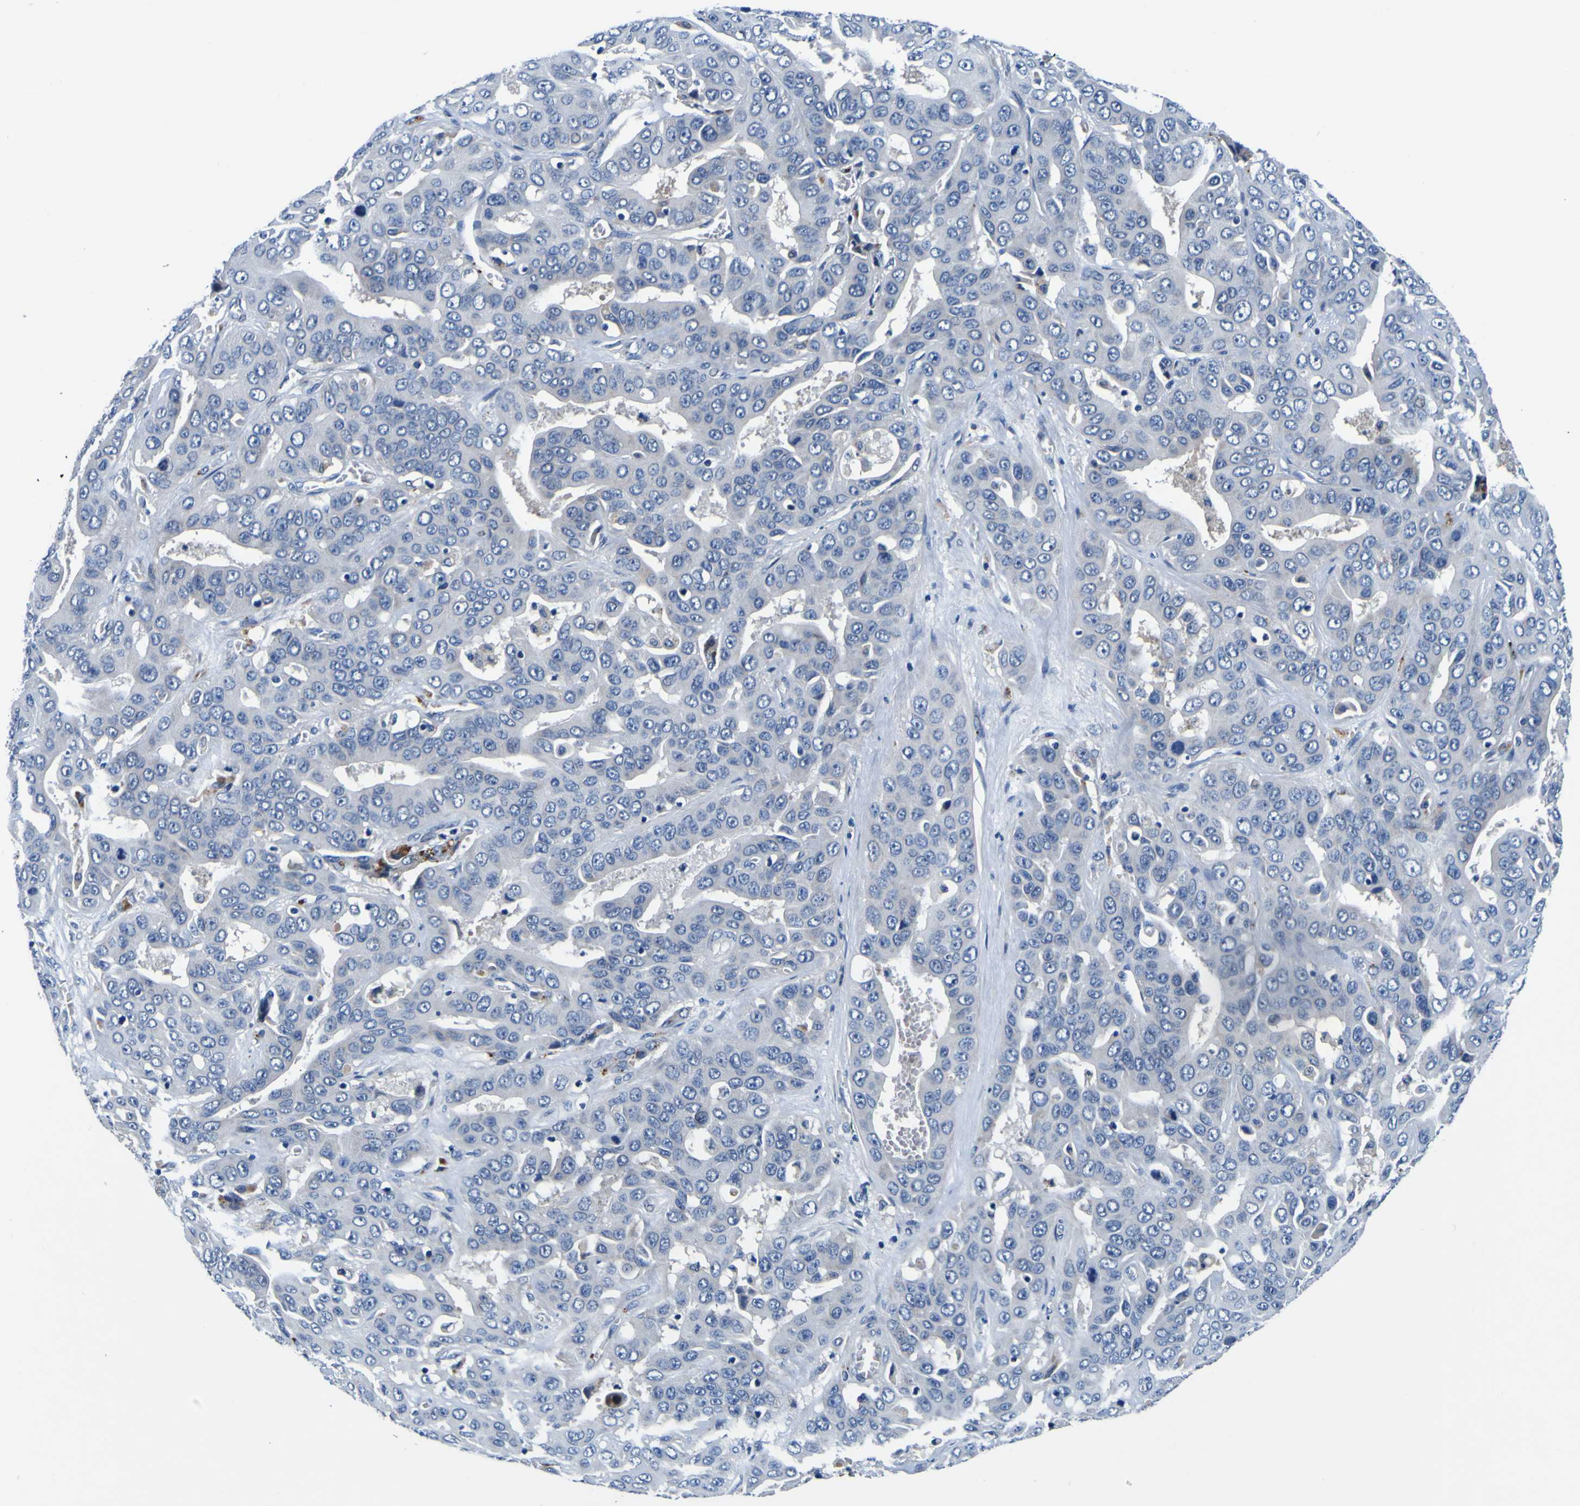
{"staining": {"intensity": "negative", "quantity": "none", "location": "none"}, "tissue": "liver cancer", "cell_type": "Tumor cells", "image_type": "cancer", "snomed": [{"axis": "morphology", "description": "Cholangiocarcinoma"}, {"axis": "topography", "description": "Liver"}], "caption": "Liver cholangiocarcinoma was stained to show a protein in brown. There is no significant staining in tumor cells.", "gene": "AGAP3", "patient": {"sex": "female", "age": 52}}